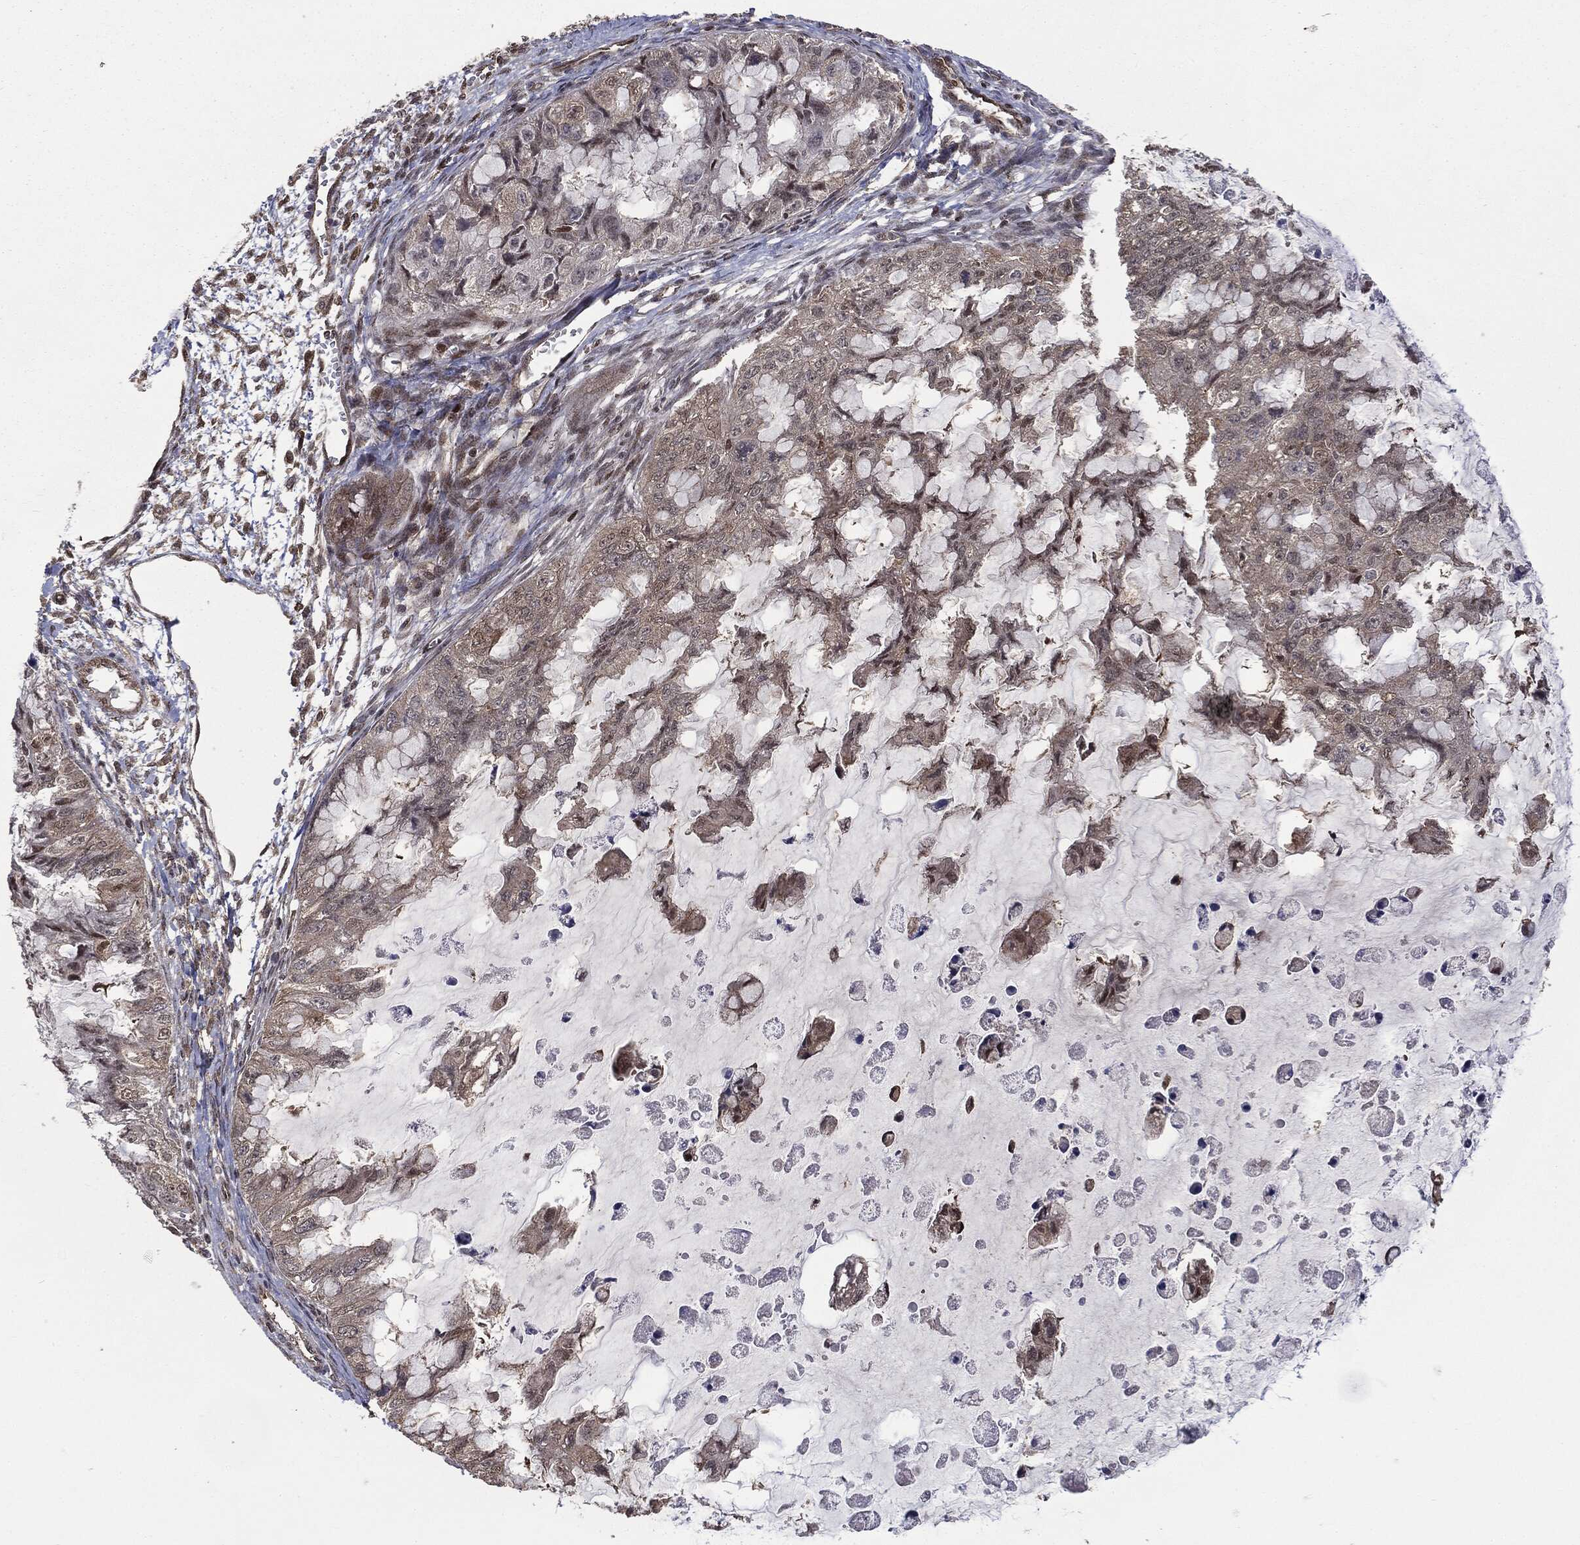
{"staining": {"intensity": "negative", "quantity": "none", "location": "none"}, "tissue": "ovarian cancer", "cell_type": "Tumor cells", "image_type": "cancer", "snomed": [{"axis": "morphology", "description": "Cystadenocarcinoma, mucinous, NOS"}, {"axis": "topography", "description": "Ovary"}], "caption": "Mucinous cystadenocarcinoma (ovarian) stained for a protein using immunohistochemistry displays no expression tumor cells.", "gene": "PTPA", "patient": {"sex": "female", "age": 72}}